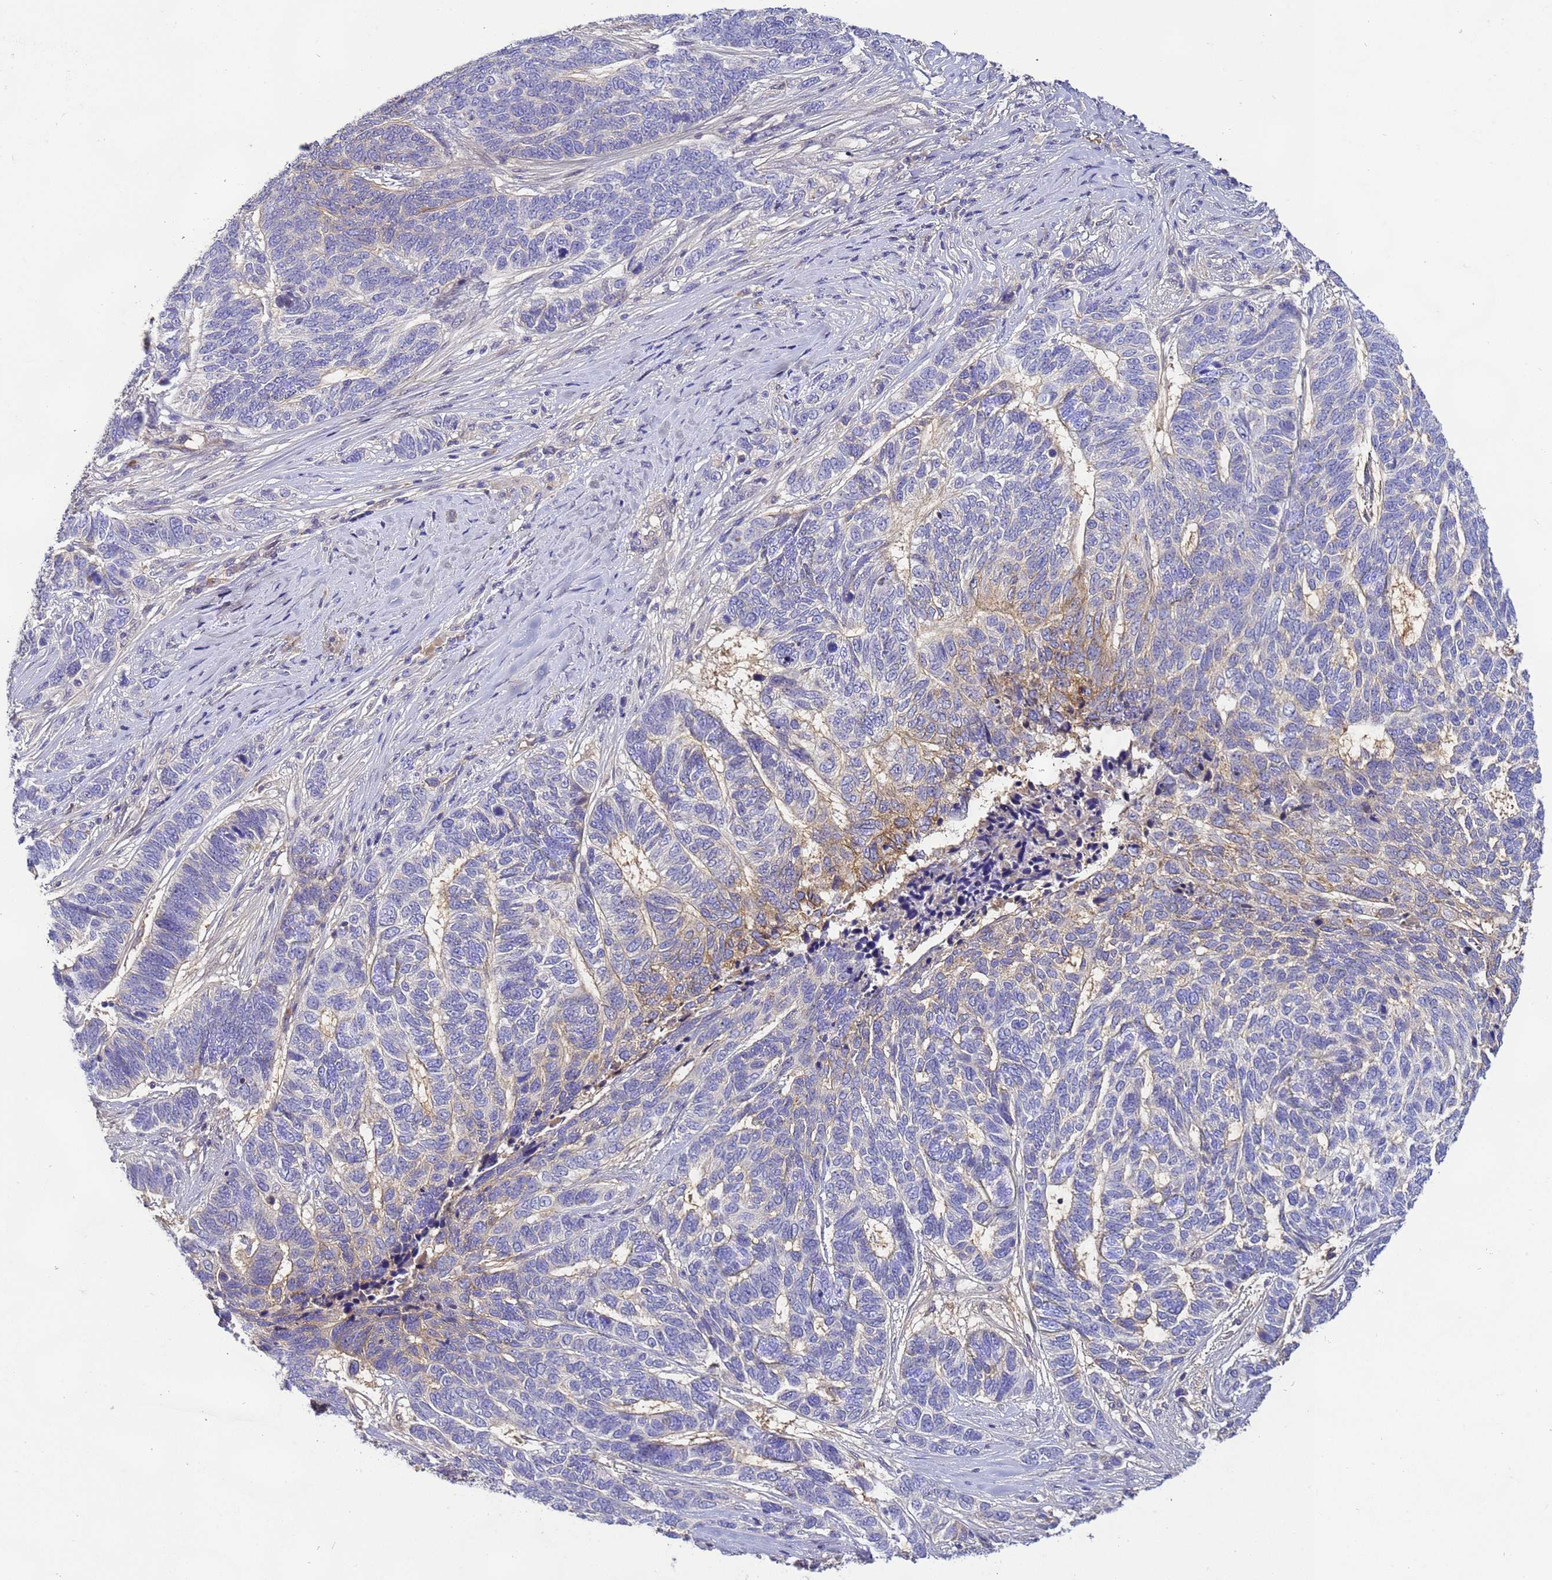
{"staining": {"intensity": "weak", "quantity": "<25%", "location": "cytoplasmic/membranous"}, "tissue": "skin cancer", "cell_type": "Tumor cells", "image_type": "cancer", "snomed": [{"axis": "morphology", "description": "Basal cell carcinoma"}, {"axis": "topography", "description": "Skin"}], "caption": "Tumor cells are negative for brown protein staining in skin basal cell carcinoma.", "gene": "TBCD", "patient": {"sex": "female", "age": 65}}